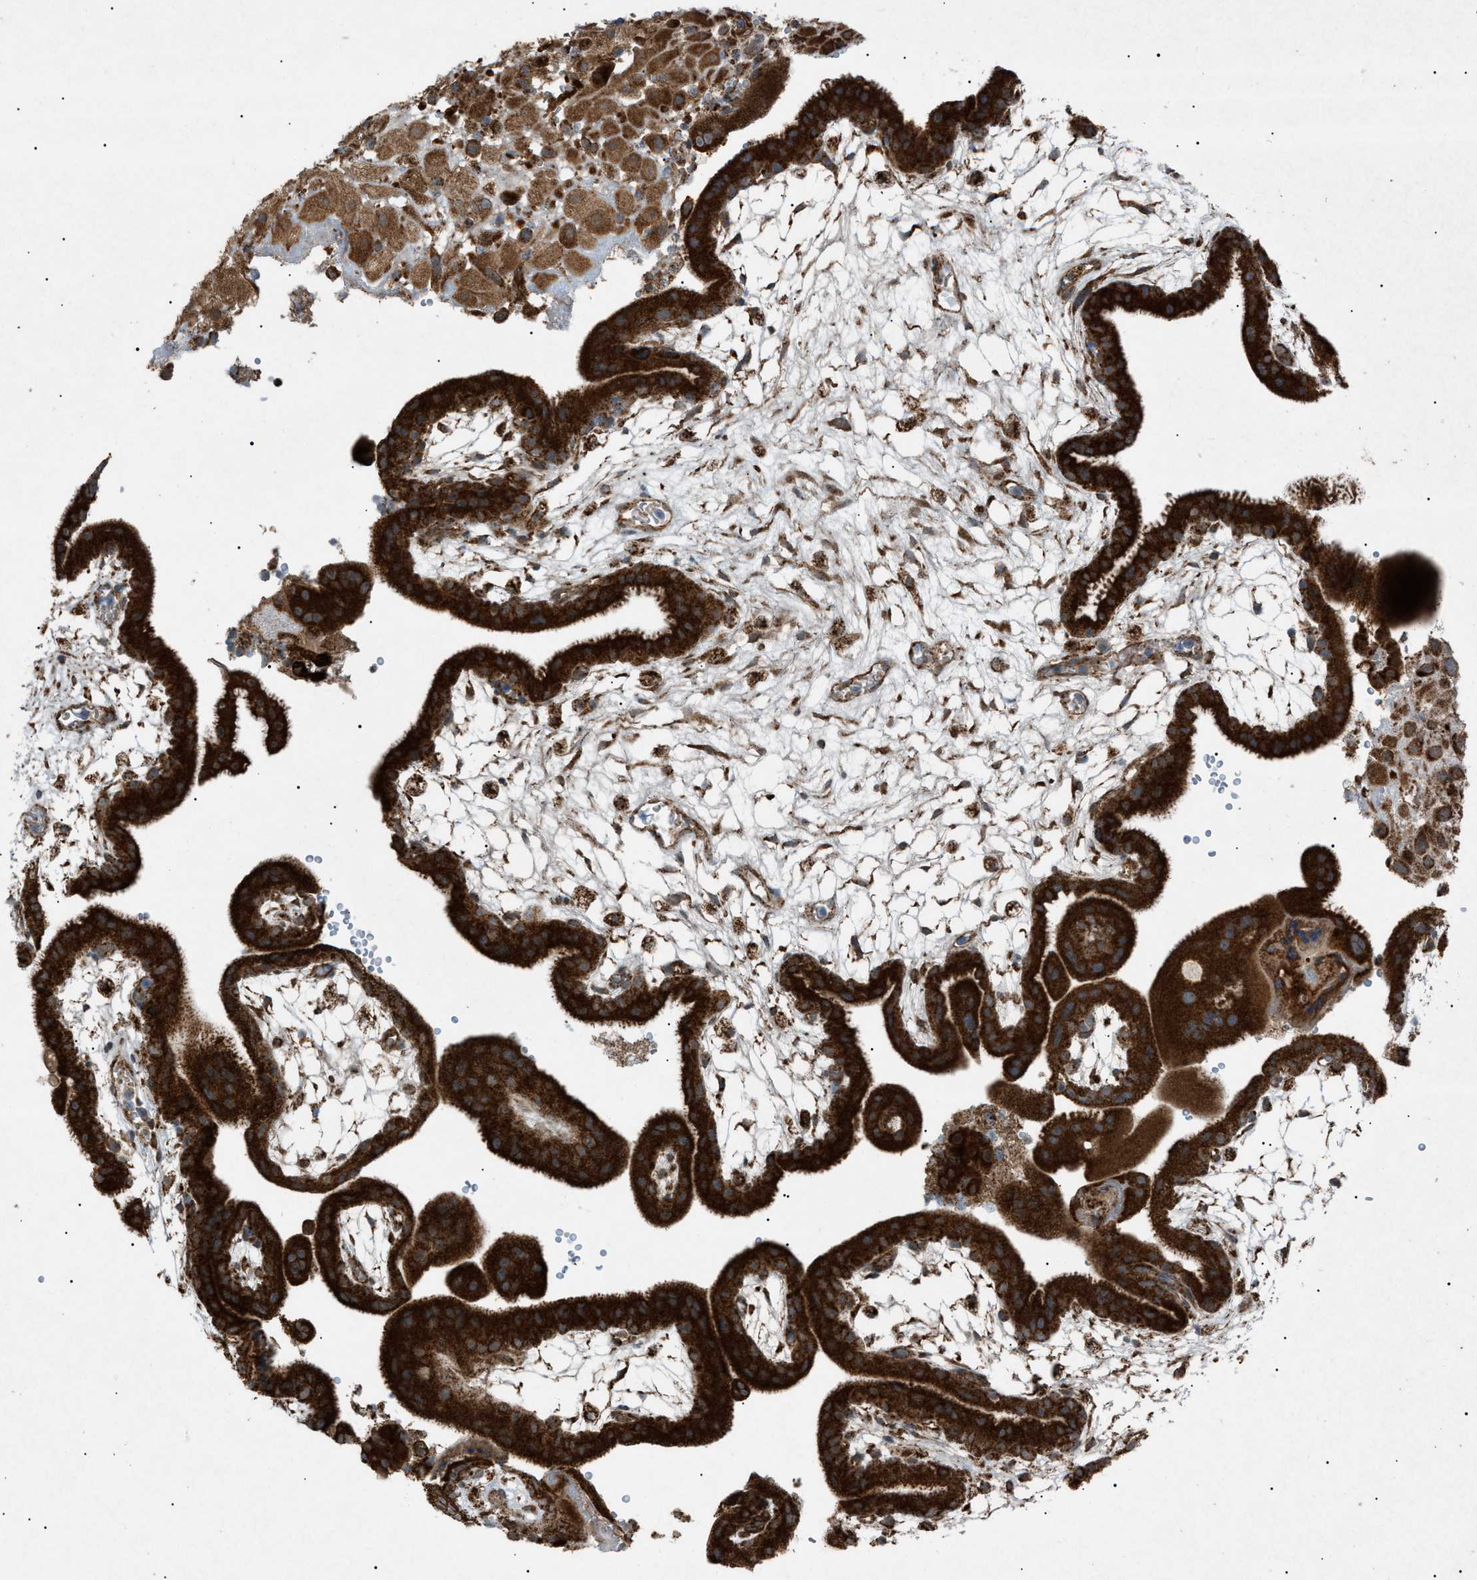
{"staining": {"intensity": "strong", "quantity": ">75%", "location": "cytoplasmic/membranous"}, "tissue": "placenta", "cell_type": "Decidual cells", "image_type": "normal", "snomed": [{"axis": "morphology", "description": "Normal tissue, NOS"}, {"axis": "topography", "description": "Placenta"}], "caption": "Protein expression analysis of unremarkable human placenta reveals strong cytoplasmic/membranous staining in approximately >75% of decidual cells. The staining was performed using DAB (3,3'-diaminobenzidine), with brown indicating positive protein expression. Nuclei are stained blue with hematoxylin.", "gene": "C1GALT1C1", "patient": {"sex": "female", "age": 18}}